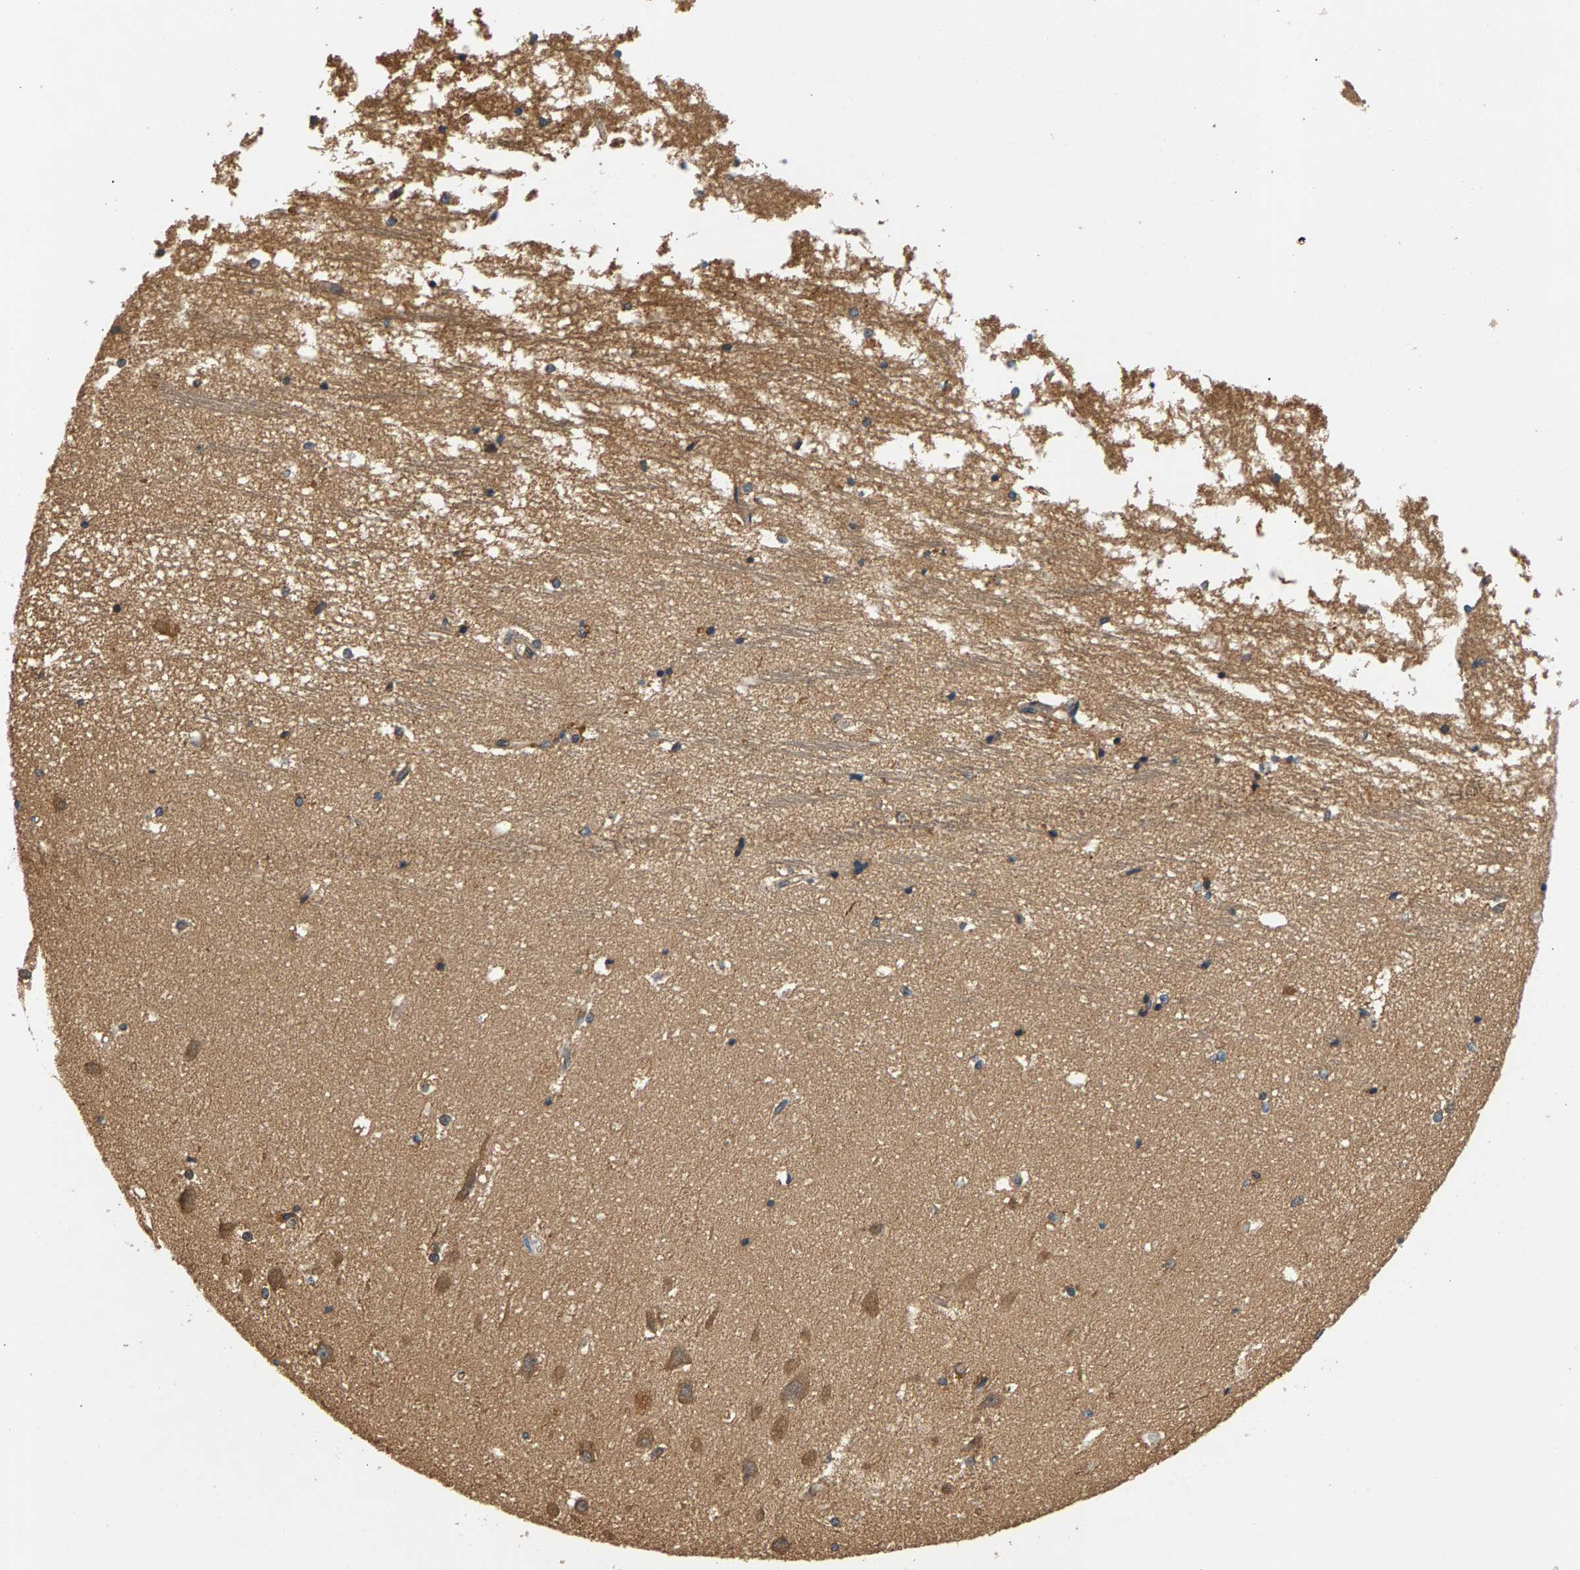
{"staining": {"intensity": "weak", "quantity": "<25%", "location": "cytoplasmic/membranous"}, "tissue": "hippocampus", "cell_type": "Glial cells", "image_type": "normal", "snomed": [{"axis": "morphology", "description": "Normal tissue, NOS"}, {"axis": "topography", "description": "Hippocampus"}], "caption": "Glial cells show no significant protein positivity in benign hippocampus. (DAB (3,3'-diaminobenzidine) immunohistochemistry, high magnification).", "gene": "FAM78A", "patient": {"sex": "male", "age": 45}}